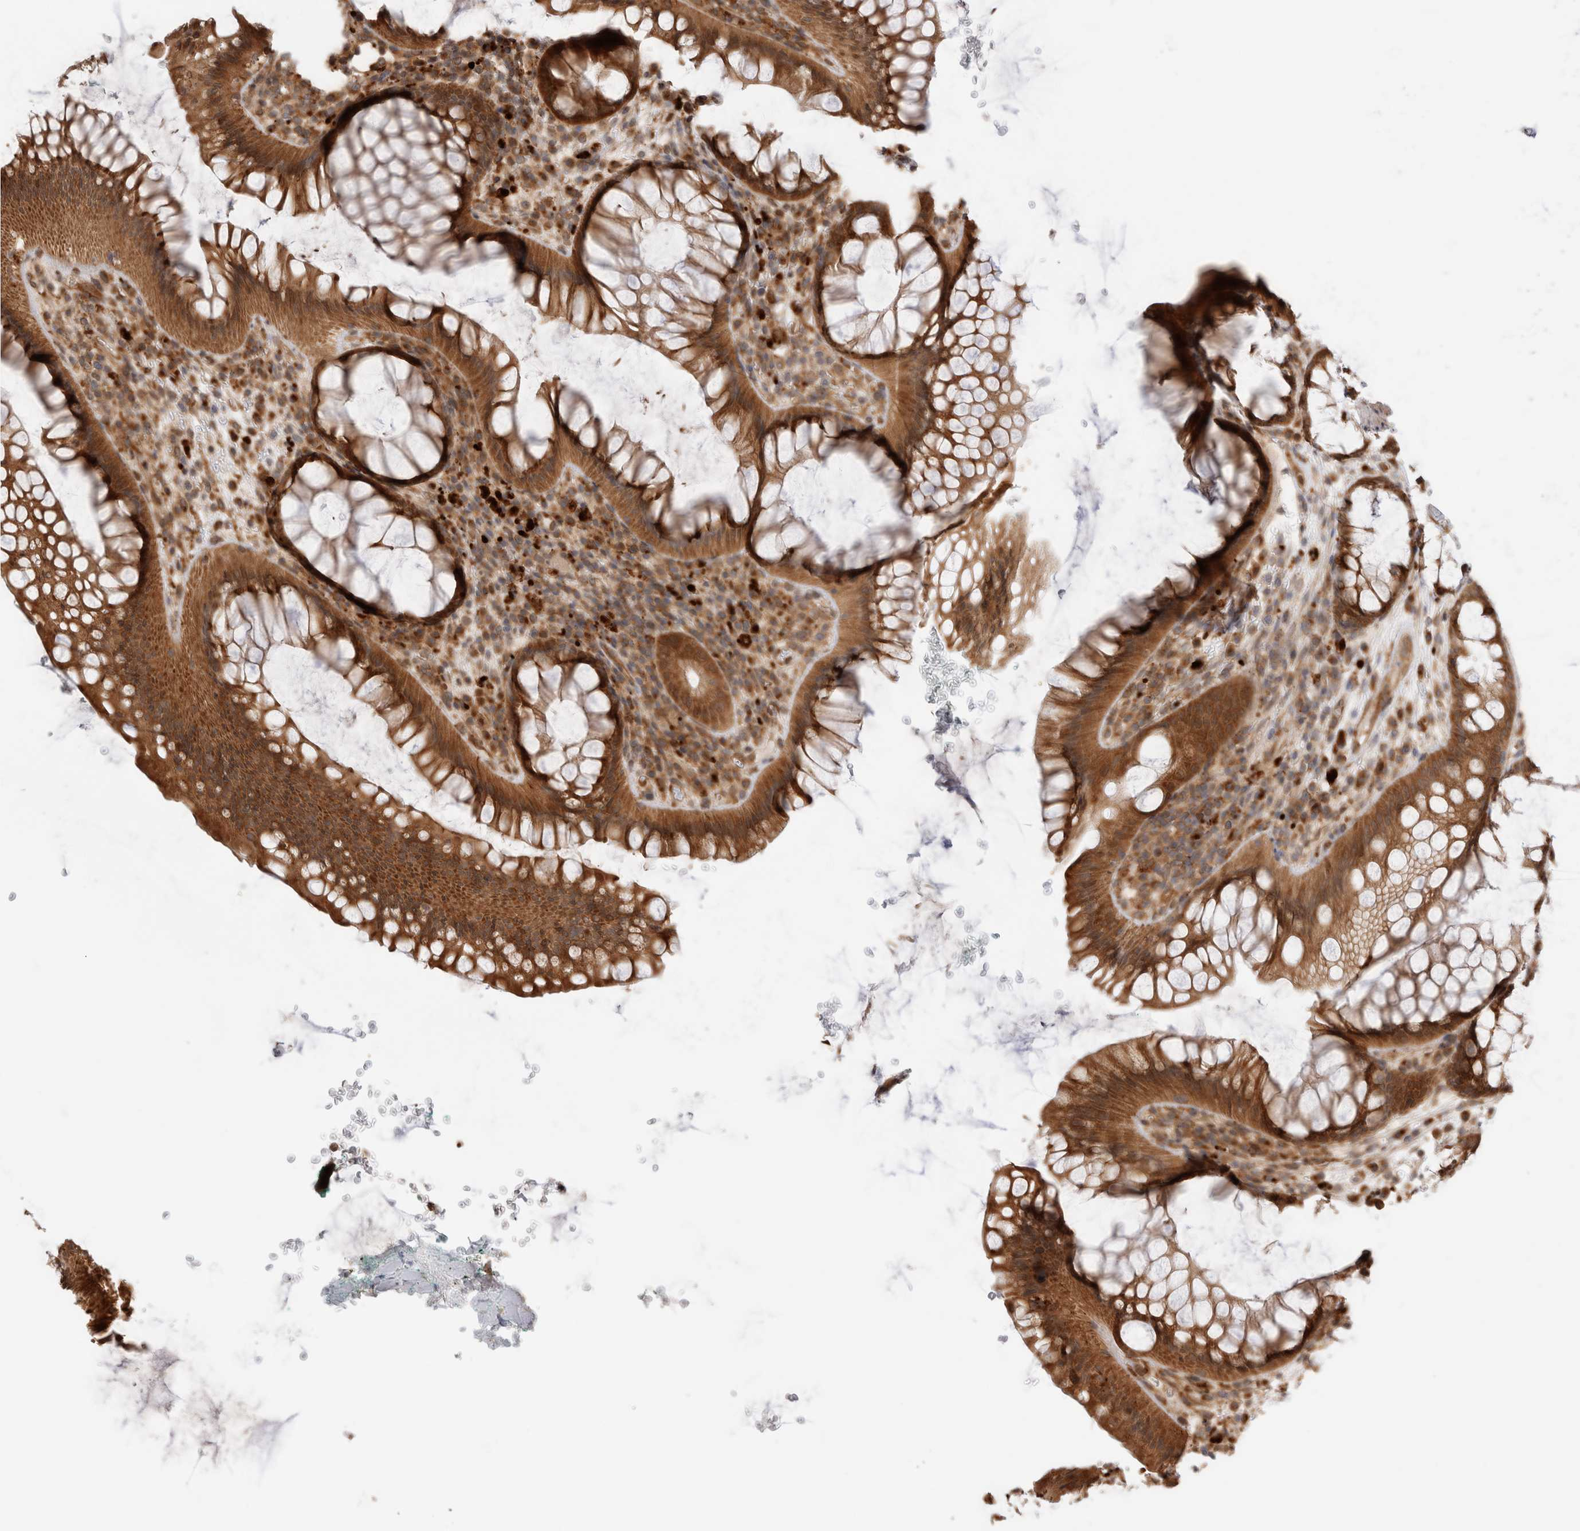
{"staining": {"intensity": "strong", "quantity": ">75%", "location": "cytoplasmic/membranous"}, "tissue": "rectum", "cell_type": "Glandular cells", "image_type": "normal", "snomed": [{"axis": "morphology", "description": "Normal tissue, NOS"}, {"axis": "topography", "description": "Rectum"}], "caption": "Immunohistochemical staining of benign rectum shows >75% levels of strong cytoplasmic/membranous protein staining in approximately >75% of glandular cells. (DAB = brown stain, brightfield microscopy at high magnification).", "gene": "ACTL9", "patient": {"sex": "male", "age": 51}}